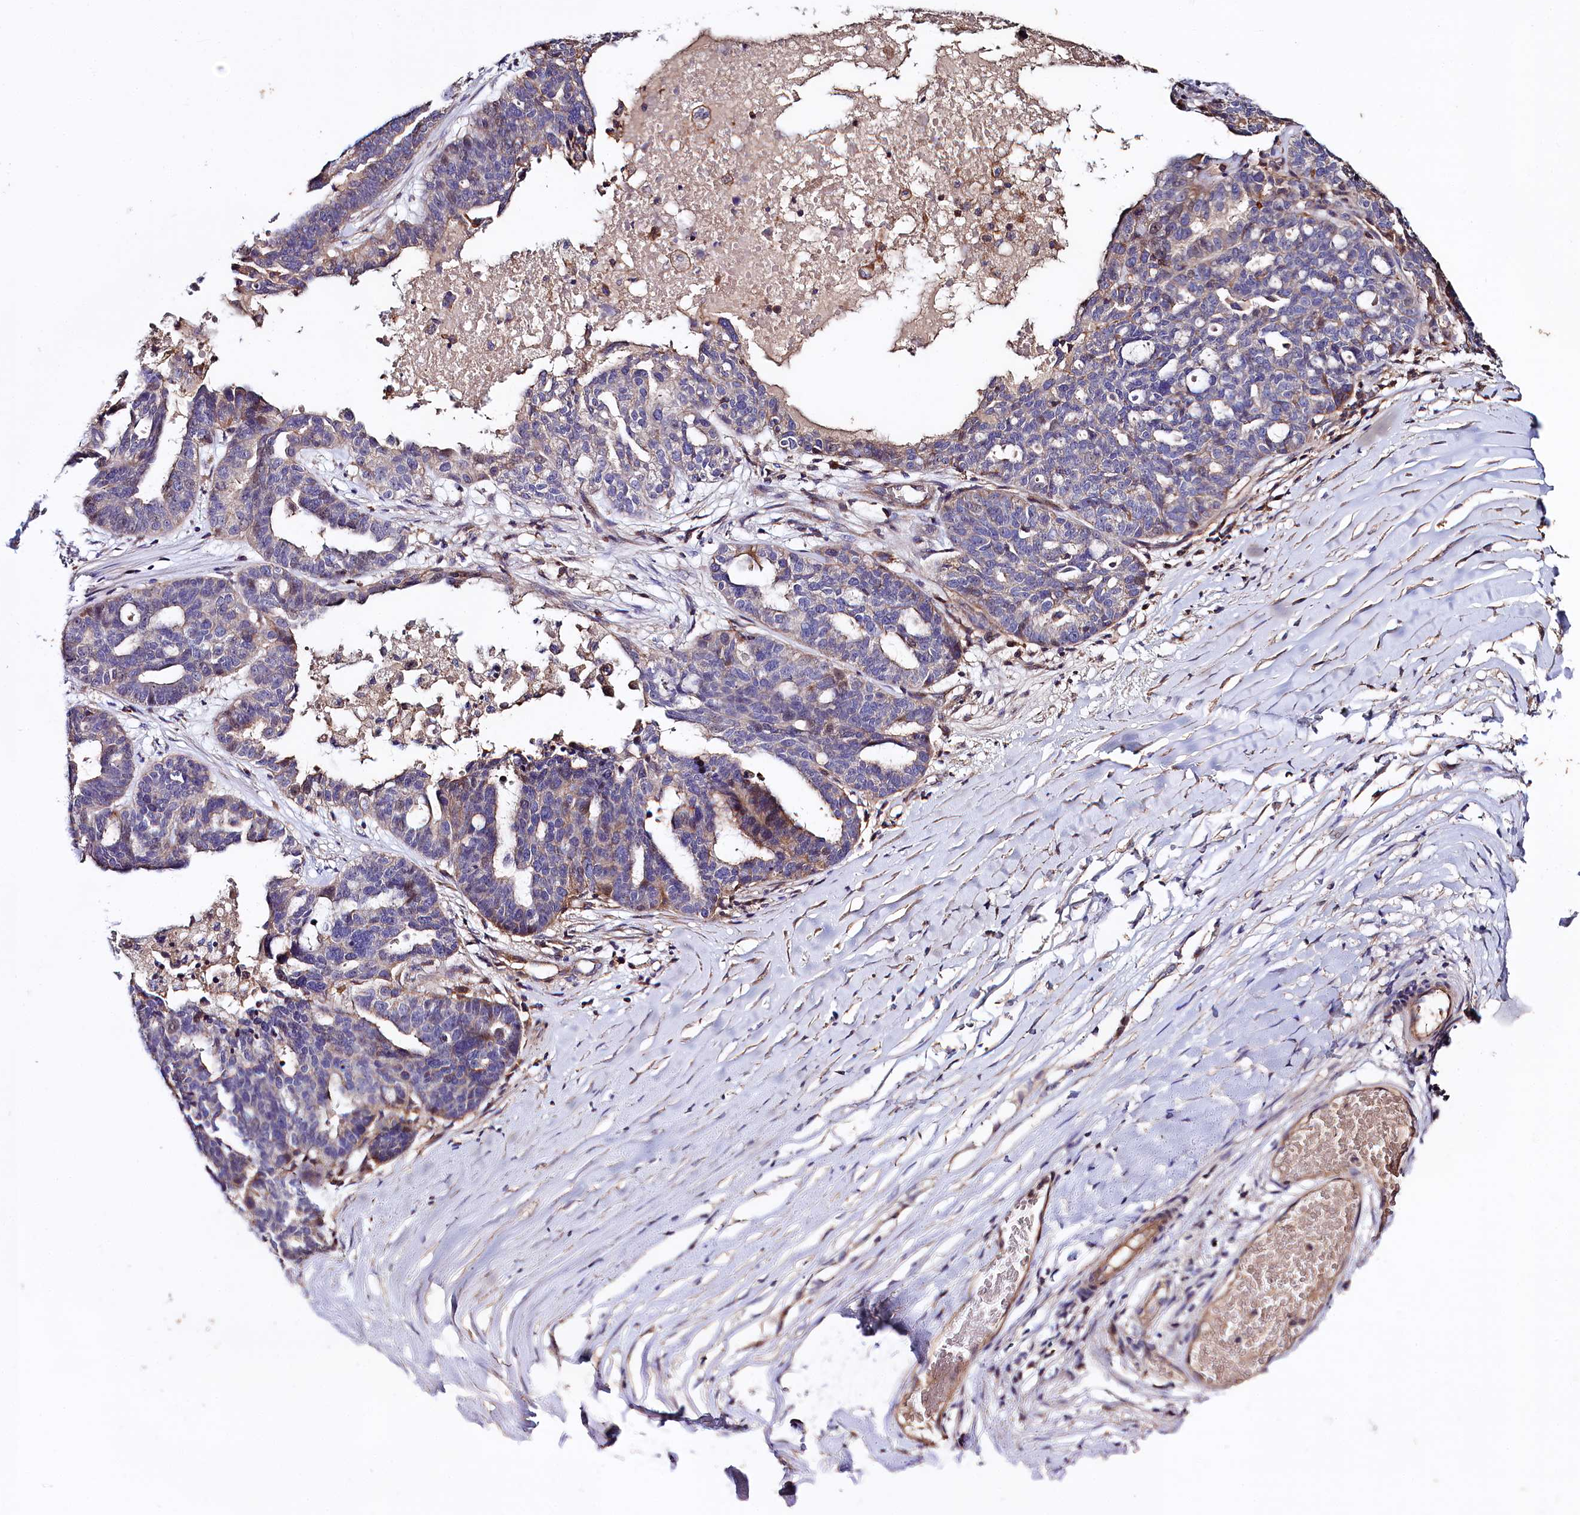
{"staining": {"intensity": "weak", "quantity": "<25%", "location": "cytoplasmic/membranous"}, "tissue": "ovarian cancer", "cell_type": "Tumor cells", "image_type": "cancer", "snomed": [{"axis": "morphology", "description": "Cystadenocarcinoma, serous, NOS"}, {"axis": "topography", "description": "Ovary"}], "caption": "Image shows no protein staining in tumor cells of ovarian cancer tissue.", "gene": "RPUSD3", "patient": {"sex": "female", "age": 59}}